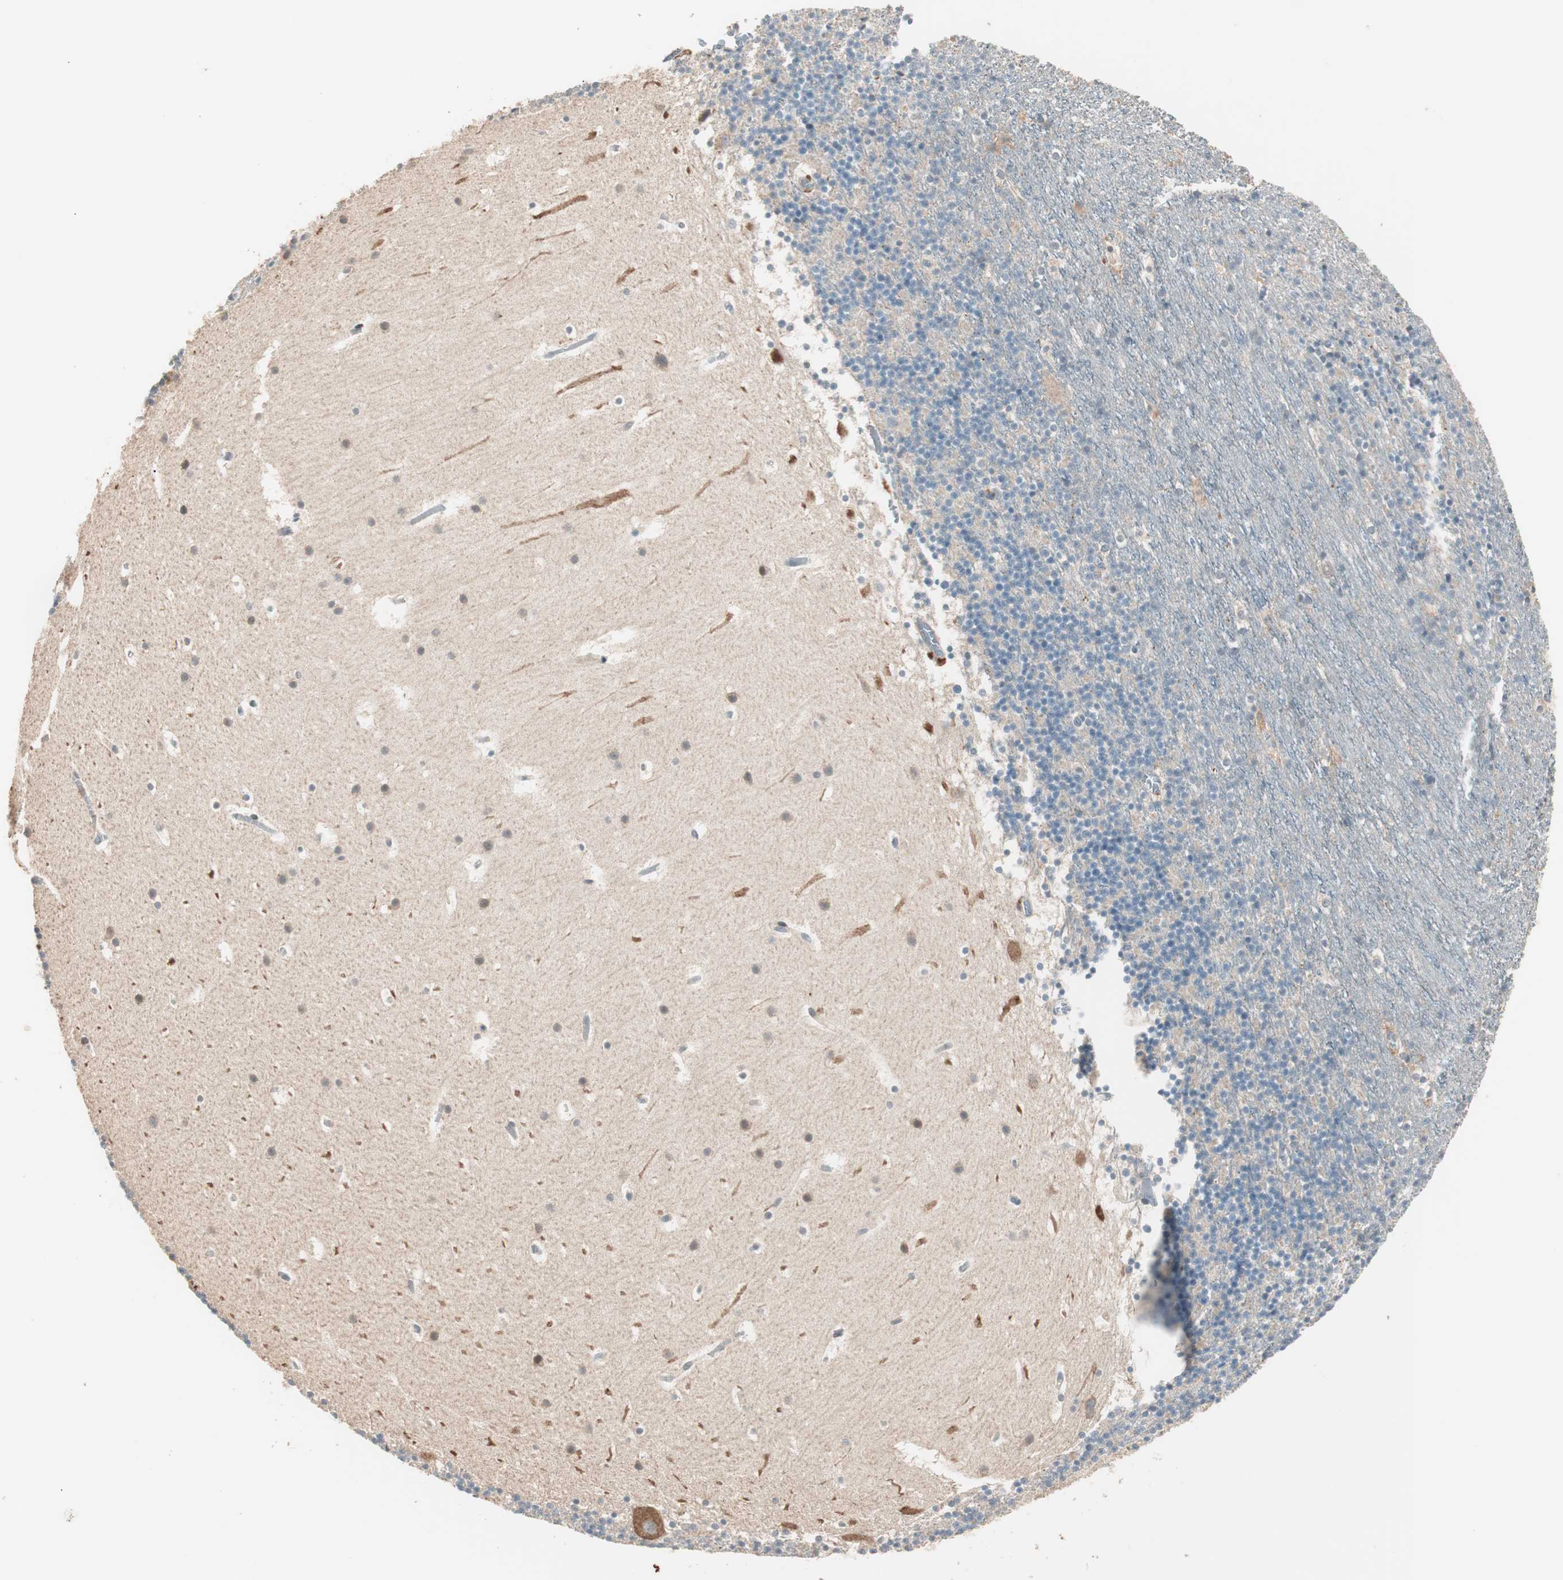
{"staining": {"intensity": "negative", "quantity": "none", "location": "none"}, "tissue": "cerebellum", "cell_type": "Cells in granular layer", "image_type": "normal", "snomed": [{"axis": "morphology", "description": "Normal tissue, NOS"}, {"axis": "topography", "description": "Cerebellum"}], "caption": "Immunohistochemistry of unremarkable cerebellum exhibits no expression in cells in granular layer. Brightfield microscopy of immunohistochemistry stained with DAB (brown) and hematoxylin (blue), captured at high magnification.", "gene": "NFRKB", "patient": {"sex": "male", "age": 45}}